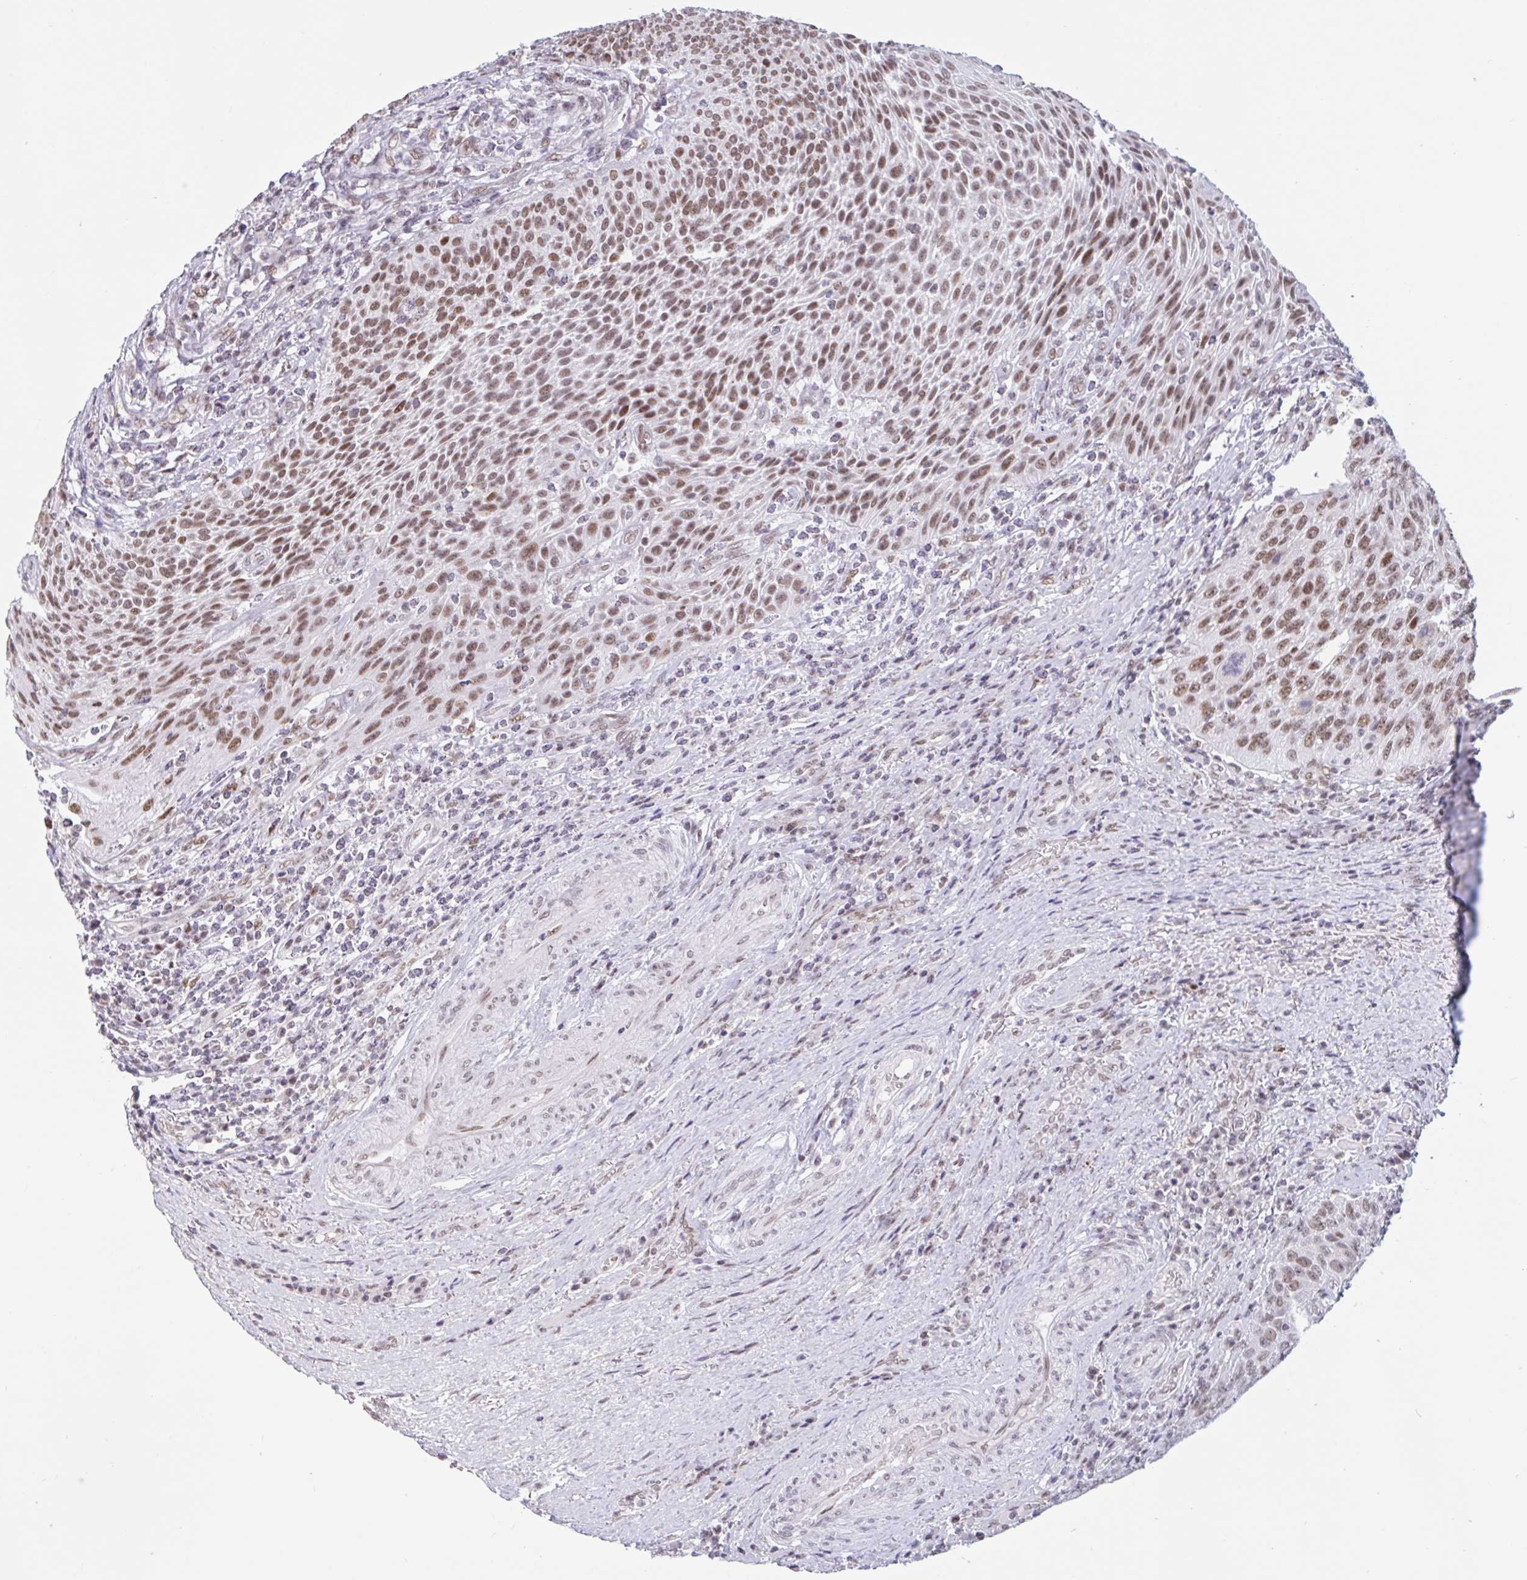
{"staining": {"intensity": "moderate", "quantity": "25%-75%", "location": "nuclear"}, "tissue": "urothelial cancer", "cell_type": "Tumor cells", "image_type": "cancer", "snomed": [{"axis": "morphology", "description": "Urothelial carcinoma, High grade"}, {"axis": "topography", "description": "Urinary bladder"}], "caption": "This micrograph displays immunohistochemistry staining of urothelial cancer, with medium moderate nuclear positivity in approximately 25%-75% of tumor cells.", "gene": "CBFA2T2", "patient": {"sex": "female", "age": 70}}